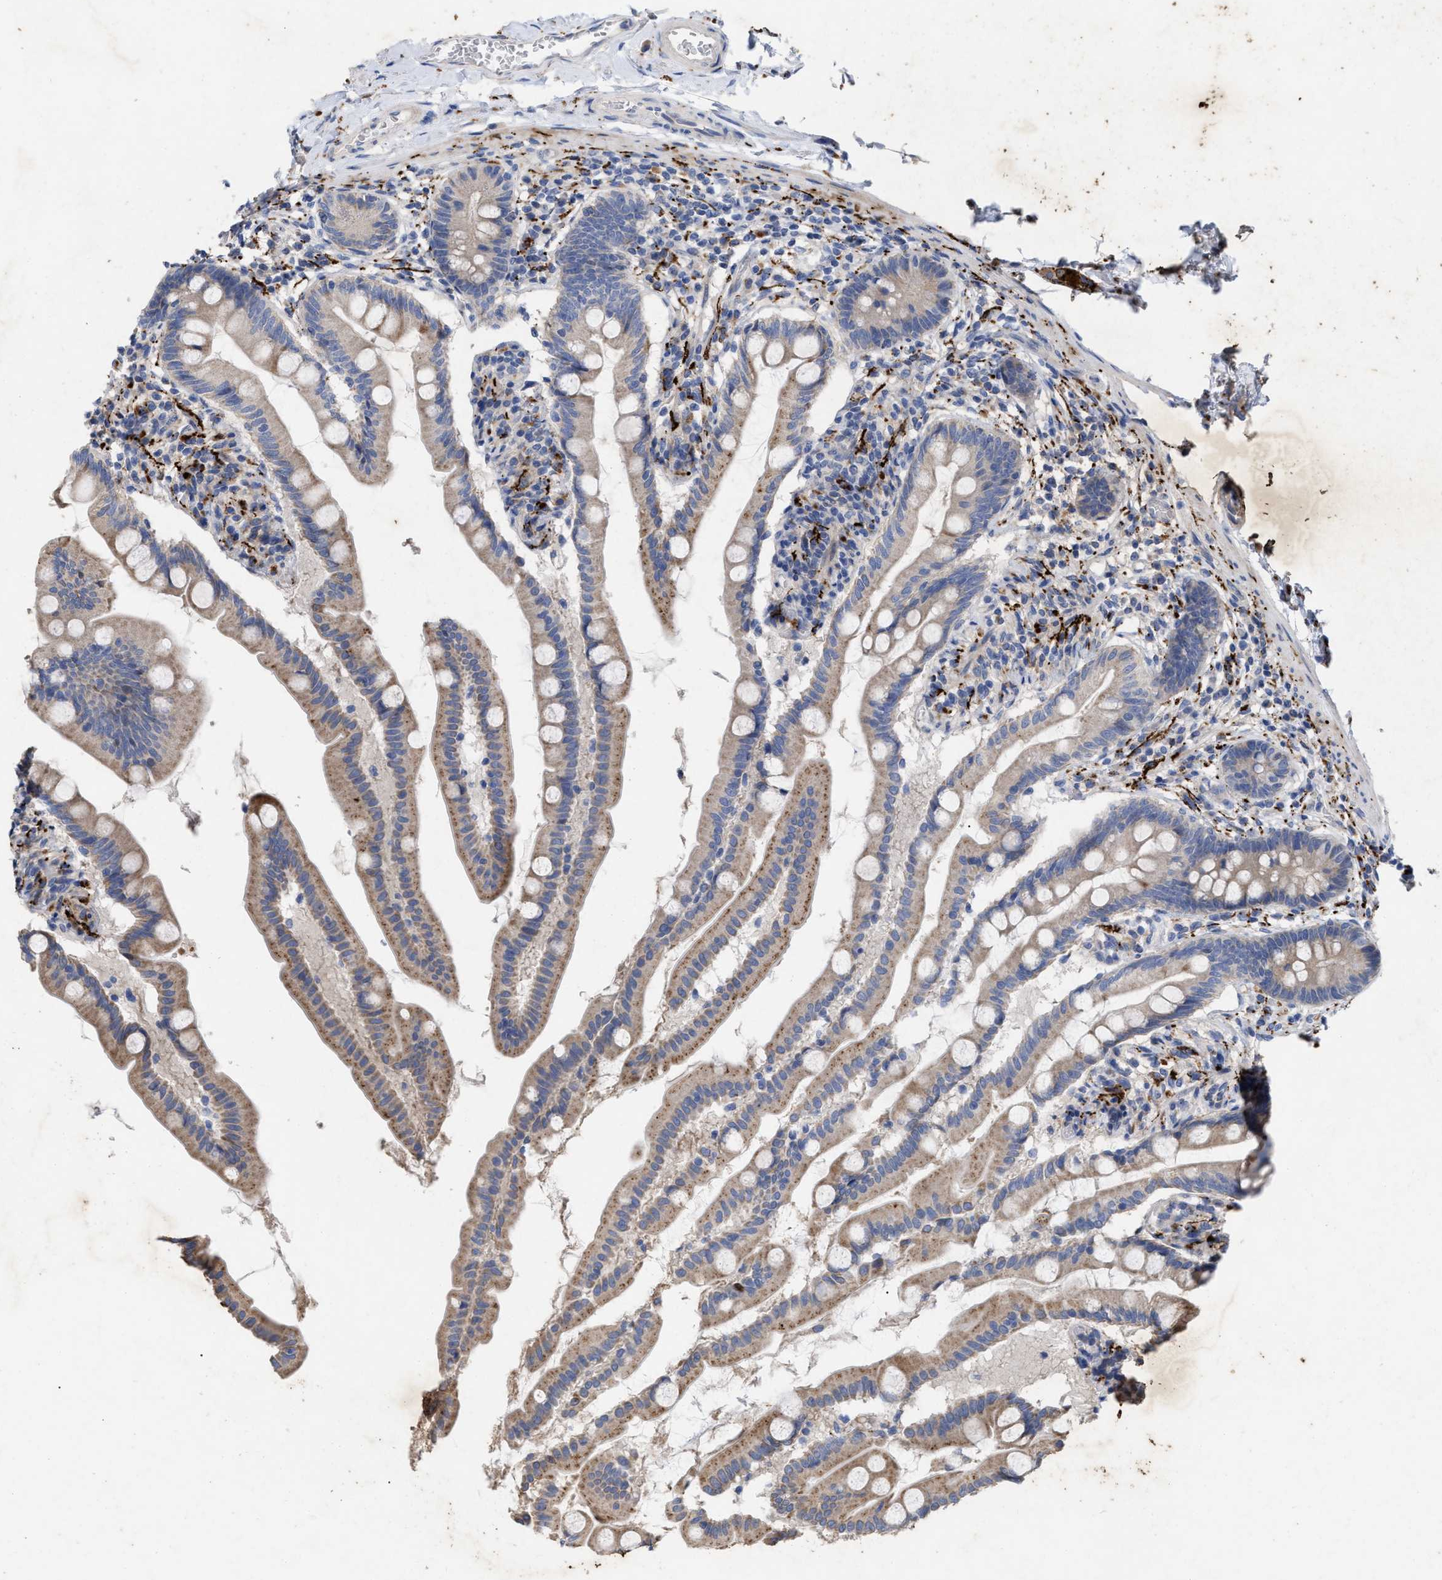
{"staining": {"intensity": "moderate", "quantity": ">75%", "location": "cytoplasmic/membranous"}, "tissue": "small intestine", "cell_type": "Glandular cells", "image_type": "normal", "snomed": [{"axis": "morphology", "description": "Normal tissue, NOS"}, {"axis": "topography", "description": "Small intestine"}], "caption": "An image of human small intestine stained for a protein demonstrates moderate cytoplasmic/membranous brown staining in glandular cells. The protein of interest is shown in brown color, while the nuclei are stained blue.", "gene": "VIP", "patient": {"sex": "female", "age": 56}}